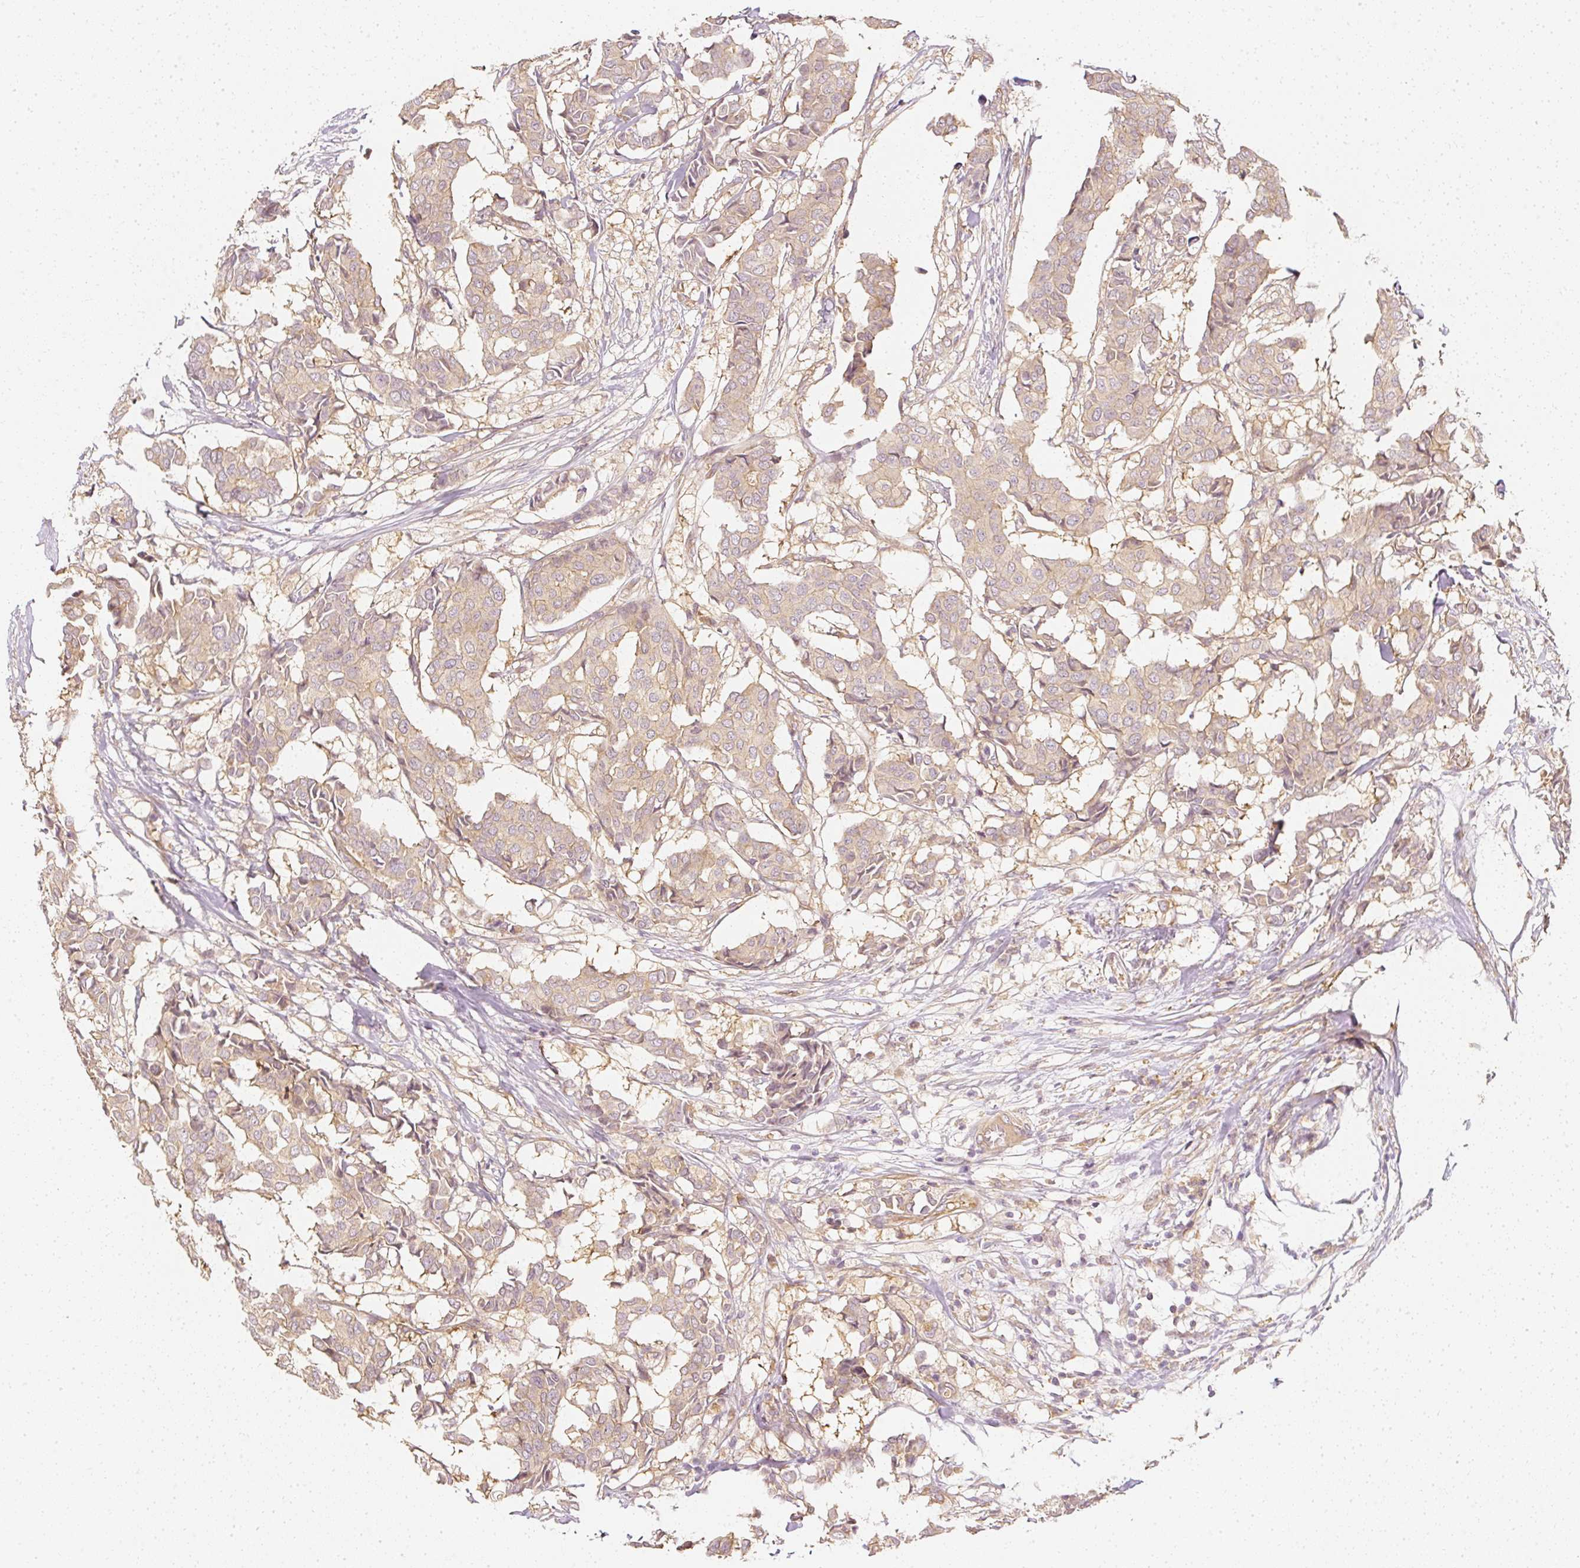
{"staining": {"intensity": "moderate", "quantity": "25%-75%", "location": "cytoplasmic/membranous"}, "tissue": "breast cancer", "cell_type": "Tumor cells", "image_type": "cancer", "snomed": [{"axis": "morphology", "description": "Duct carcinoma"}, {"axis": "topography", "description": "Breast"}], "caption": "A brown stain labels moderate cytoplasmic/membranous positivity of a protein in human breast cancer (infiltrating ductal carcinoma) tumor cells.", "gene": "GNAQ", "patient": {"sex": "female", "age": 75}}